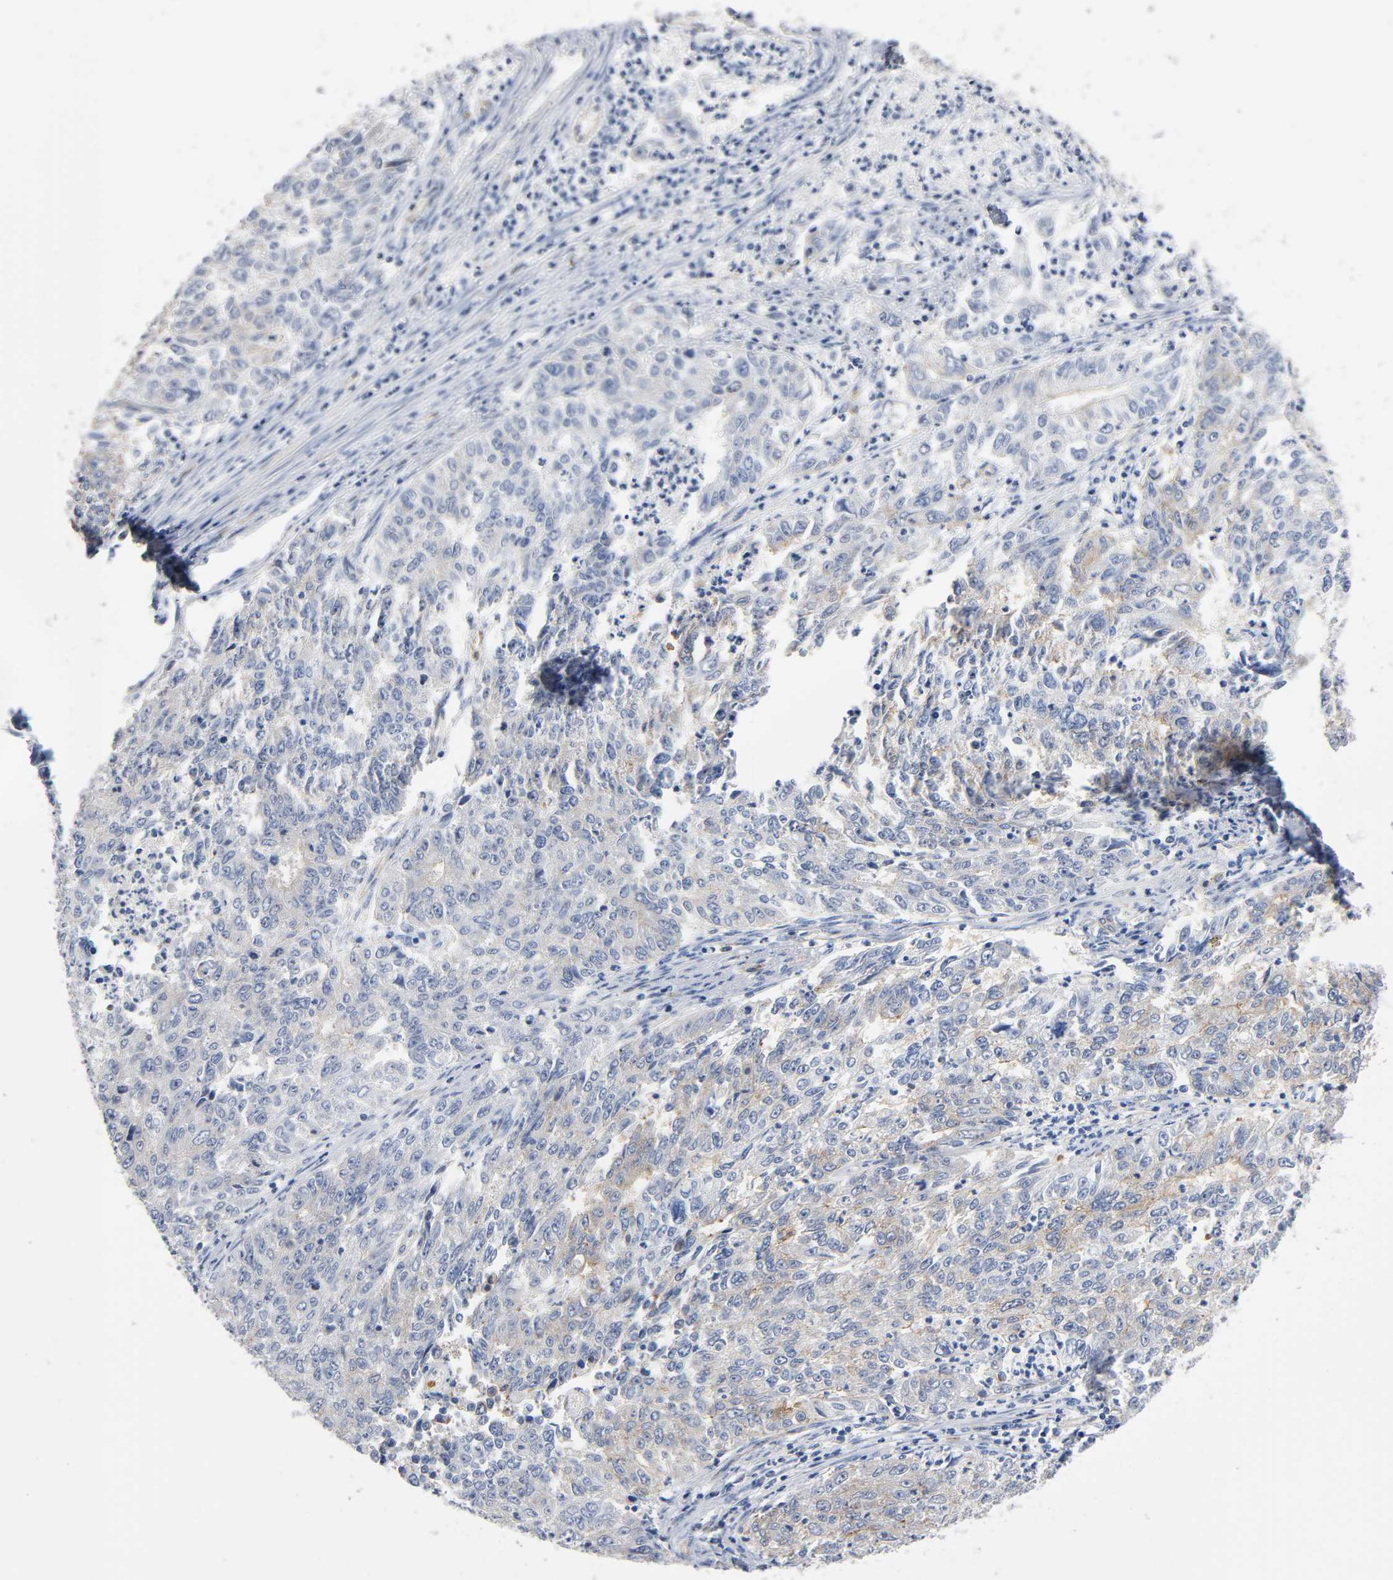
{"staining": {"intensity": "moderate", "quantity": ">75%", "location": "cytoplasmic/membranous"}, "tissue": "endometrial cancer", "cell_type": "Tumor cells", "image_type": "cancer", "snomed": [{"axis": "morphology", "description": "Adenocarcinoma, NOS"}, {"axis": "topography", "description": "Endometrium"}], "caption": "Endometrial cancer stained with a brown dye demonstrates moderate cytoplasmic/membranous positive staining in approximately >75% of tumor cells.", "gene": "CD2AP", "patient": {"sex": "female", "age": 42}}